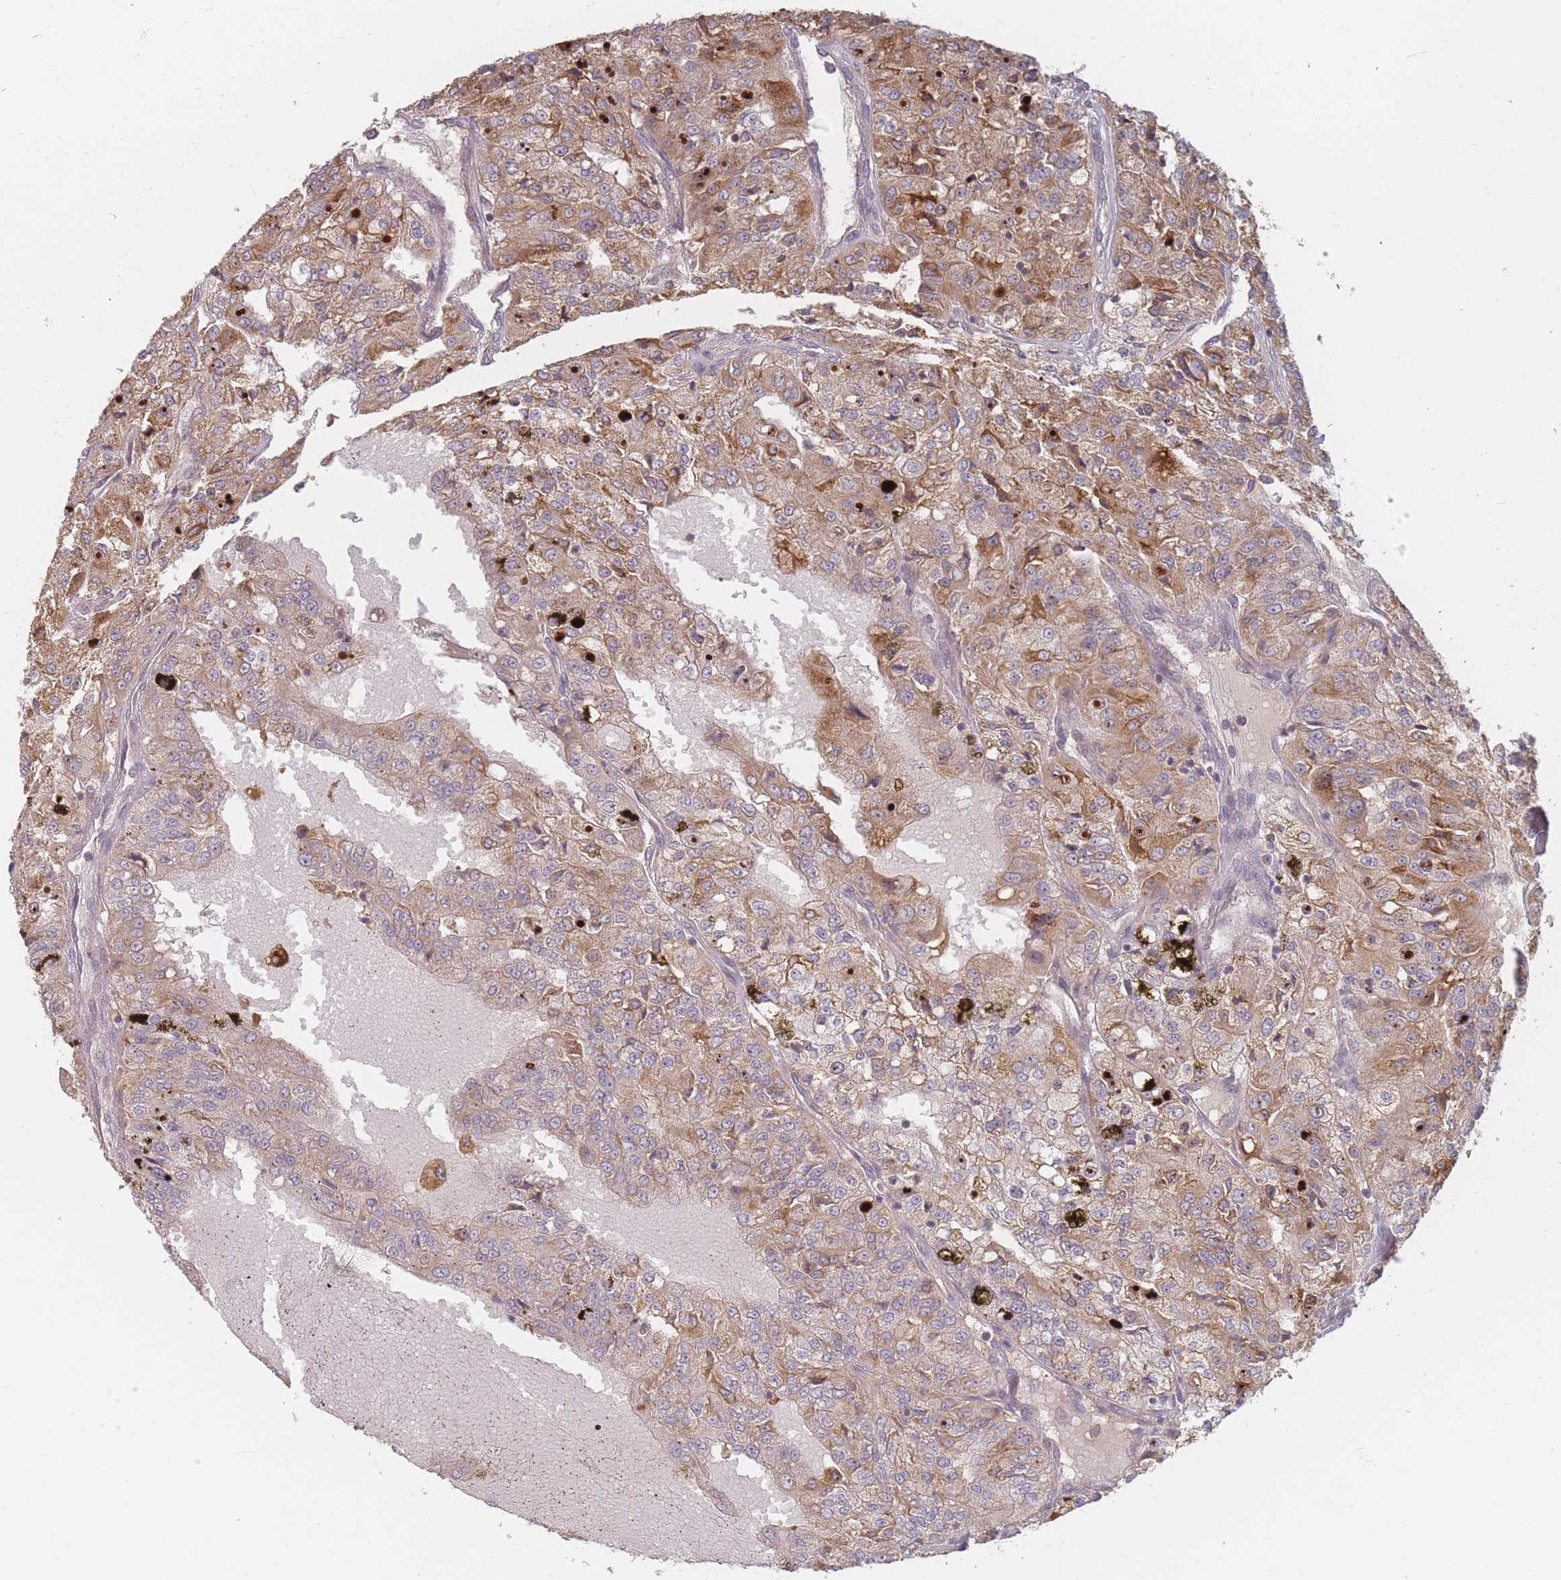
{"staining": {"intensity": "moderate", "quantity": ">75%", "location": "cytoplasmic/membranous"}, "tissue": "renal cancer", "cell_type": "Tumor cells", "image_type": "cancer", "snomed": [{"axis": "morphology", "description": "Adenocarcinoma, NOS"}, {"axis": "topography", "description": "Kidney"}], "caption": "High-power microscopy captured an immunohistochemistry photomicrograph of renal cancer (adenocarcinoma), revealing moderate cytoplasmic/membranous expression in approximately >75% of tumor cells.", "gene": "SLC35F3", "patient": {"sex": "female", "age": 63}}